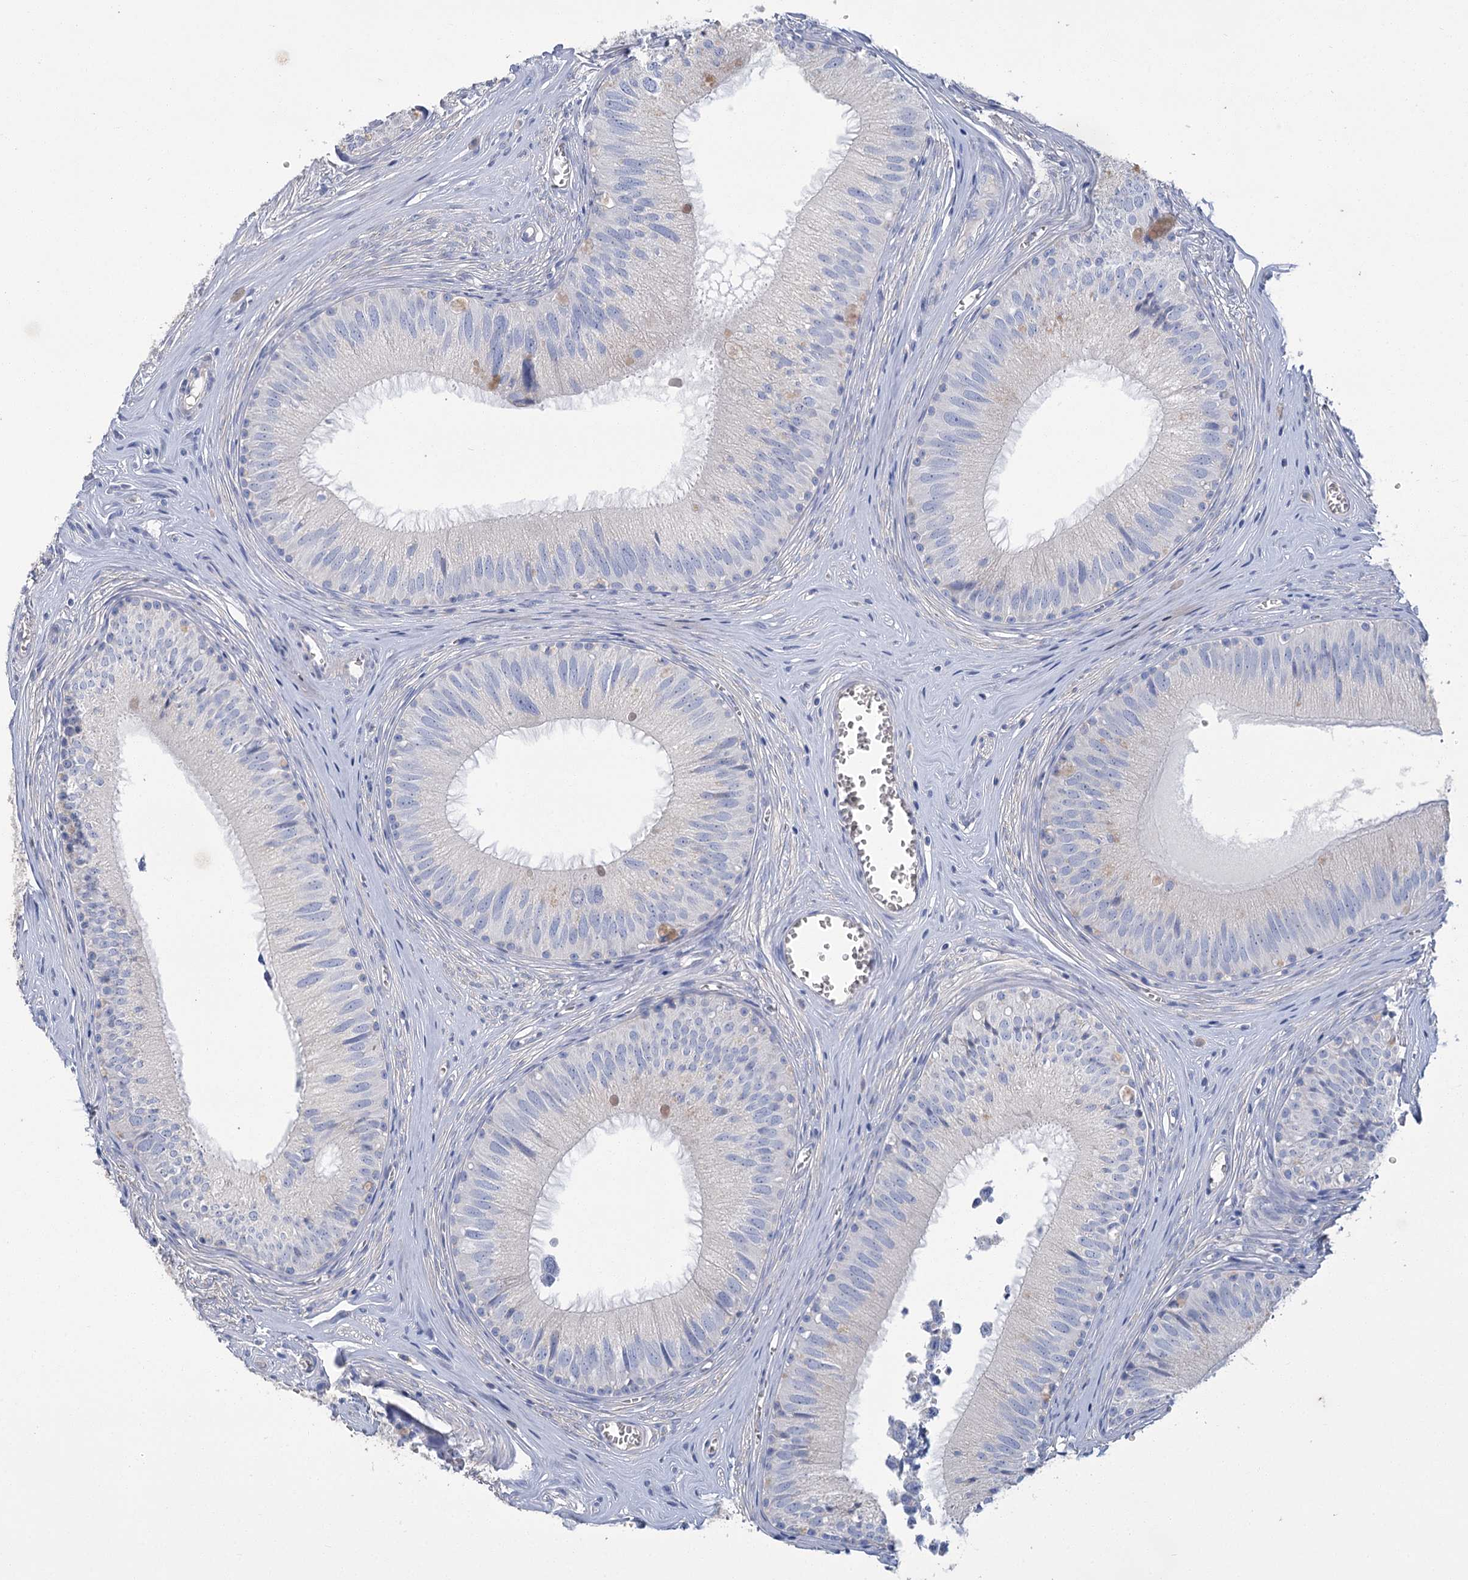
{"staining": {"intensity": "negative", "quantity": "none", "location": "none"}, "tissue": "epididymis", "cell_type": "Glandular cells", "image_type": "normal", "snomed": [{"axis": "morphology", "description": "Normal tissue, NOS"}, {"axis": "topography", "description": "Epididymis"}], "caption": "An immunohistochemistry image of benign epididymis is shown. There is no staining in glandular cells of epididymis.", "gene": "SLC9A3", "patient": {"sex": "male", "age": 36}}